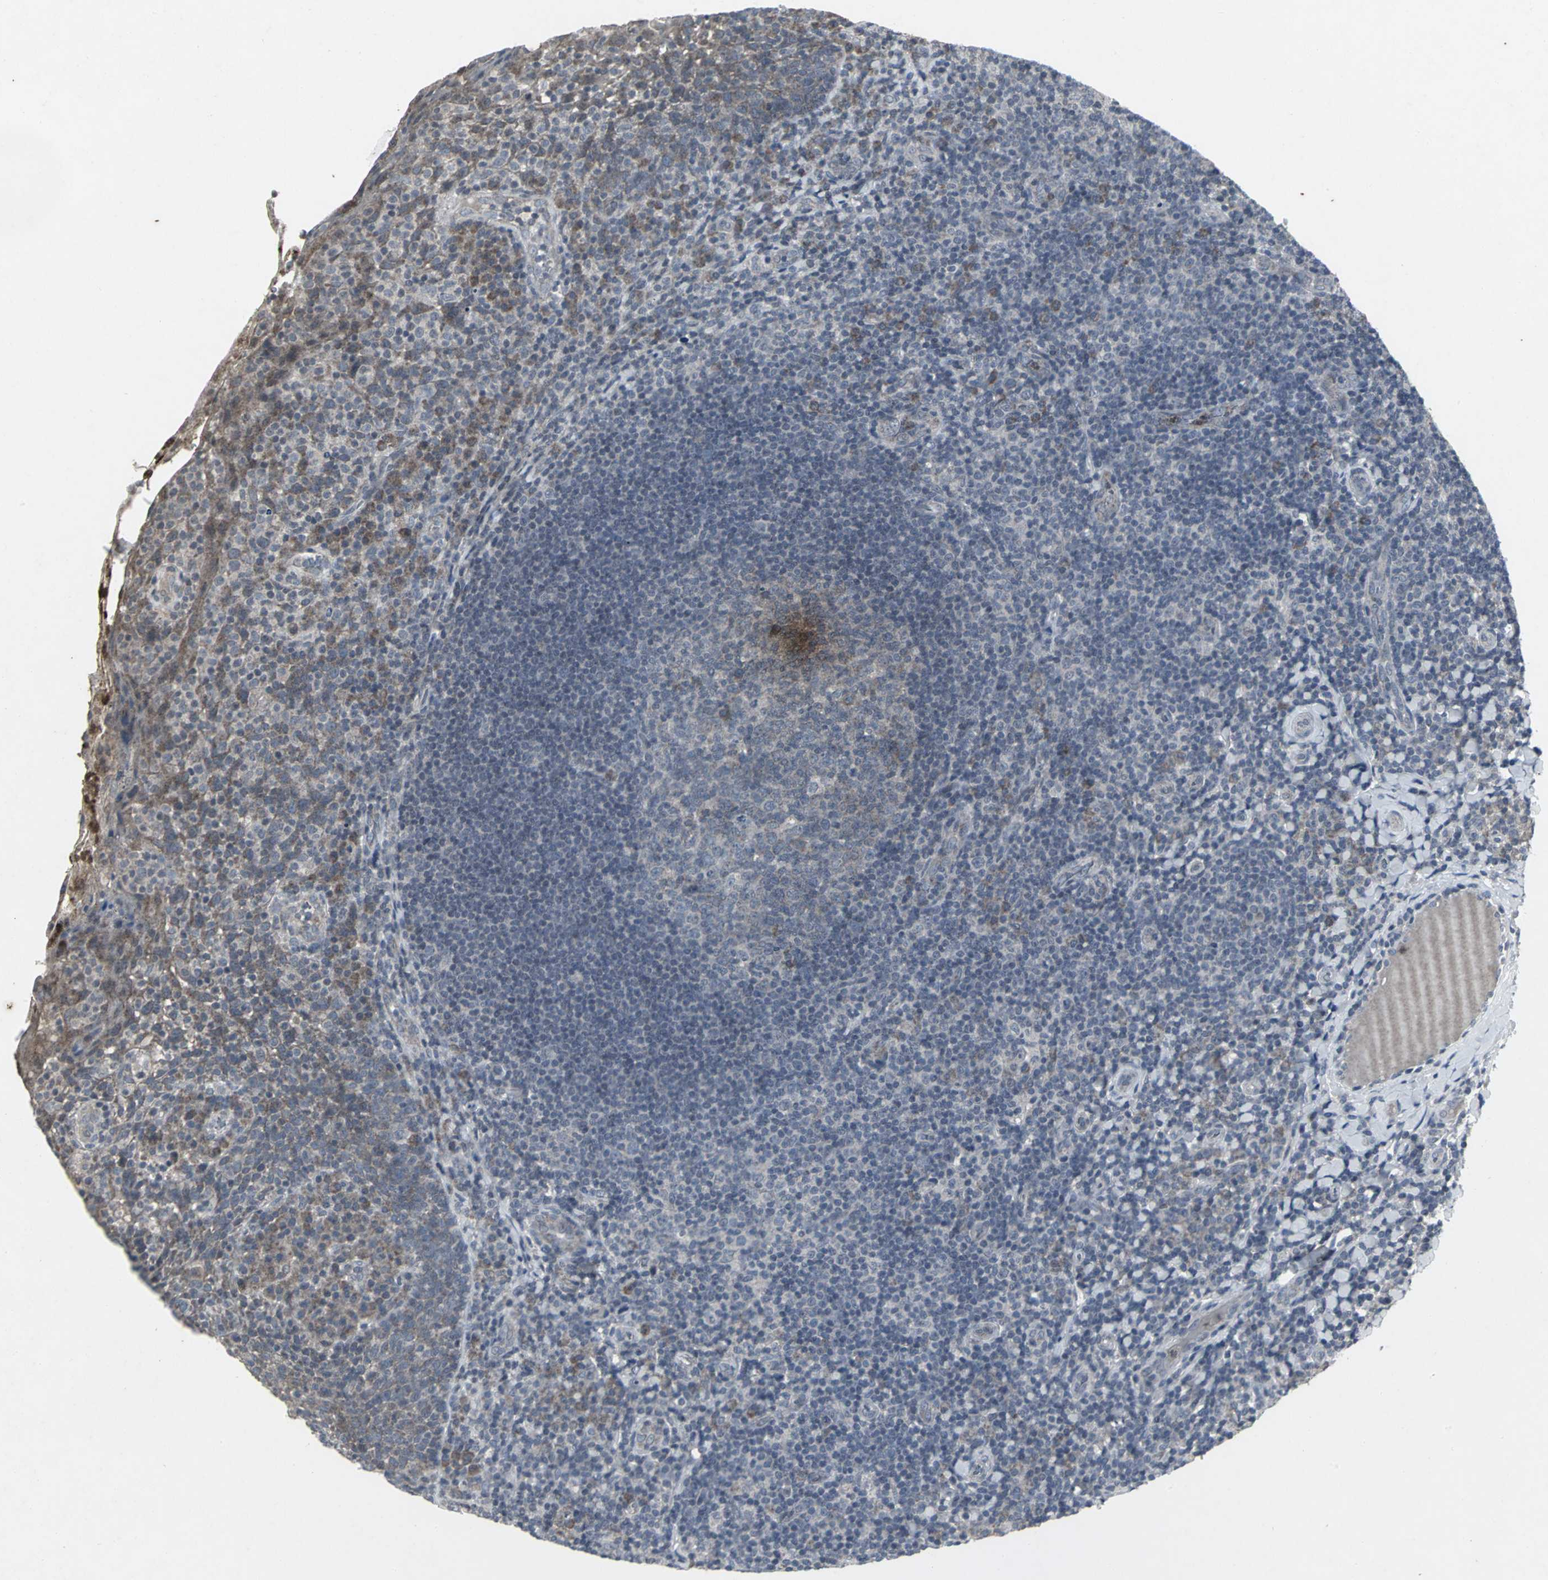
{"staining": {"intensity": "weak", "quantity": "25%-75%", "location": "cytoplasmic/membranous"}, "tissue": "tonsil", "cell_type": "Germinal center cells", "image_type": "normal", "snomed": [{"axis": "morphology", "description": "Normal tissue, NOS"}, {"axis": "topography", "description": "Tonsil"}], "caption": "Immunohistochemical staining of normal human tonsil exhibits low levels of weak cytoplasmic/membranous expression in approximately 25%-75% of germinal center cells.", "gene": "BMP4", "patient": {"sex": "male", "age": 17}}